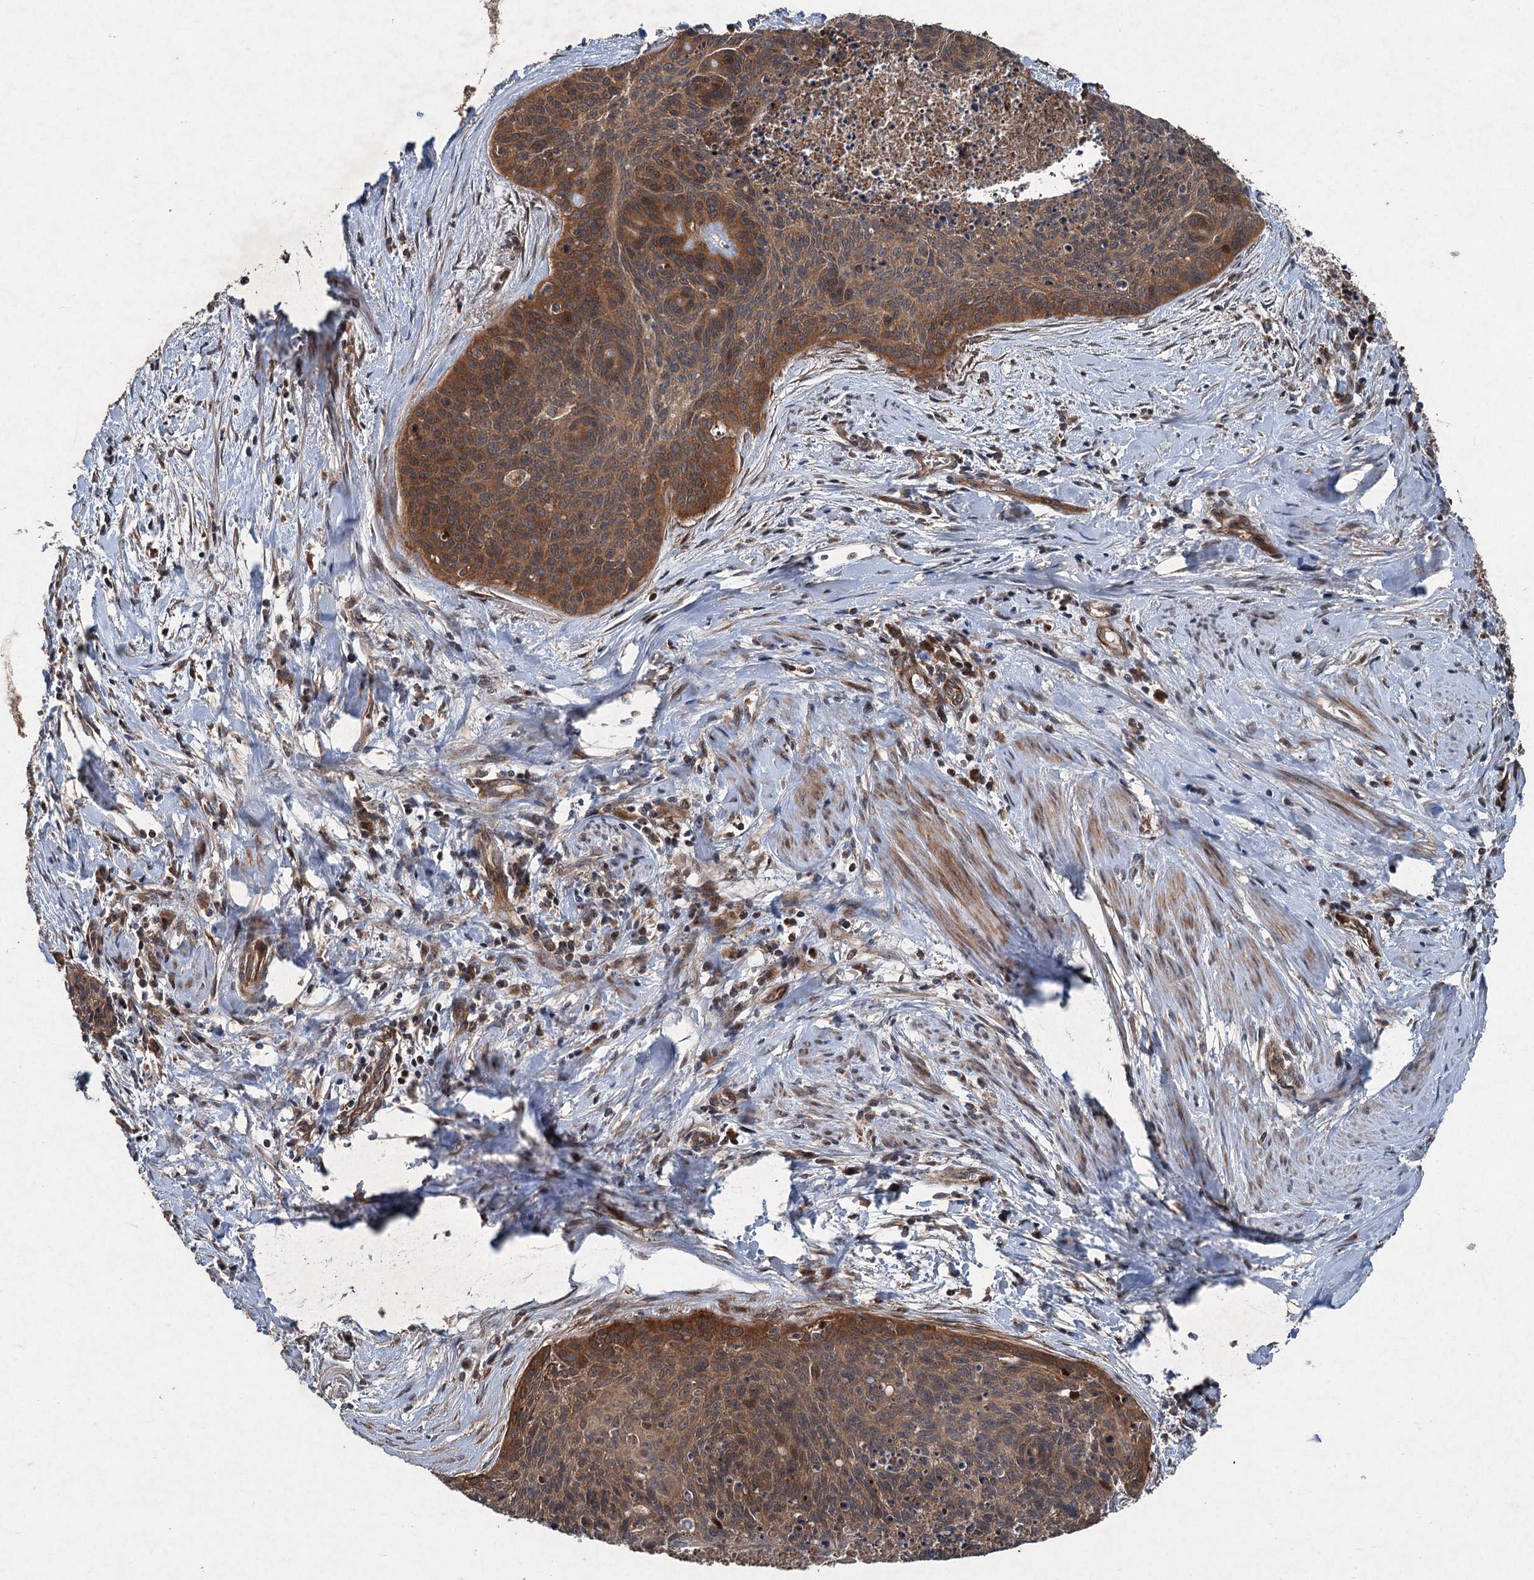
{"staining": {"intensity": "moderate", "quantity": ">75%", "location": "cytoplasmic/membranous"}, "tissue": "cervical cancer", "cell_type": "Tumor cells", "image_type": "cancer", "snomed": [{"axis": "morphology", "description": "Squamous cell carcinoma, NOS"}, {"axis": "topography", "description": "Cervix"}], "caption": "This image reveals immunohistochemistry staining of human squamous cell carcinoma (cervical), with medium moderate cytoplasmic/membranous staining in approximately >75% of tumor cells.", "gene": "ALAS1", "patient": {"sex": "female", "age": 55}}